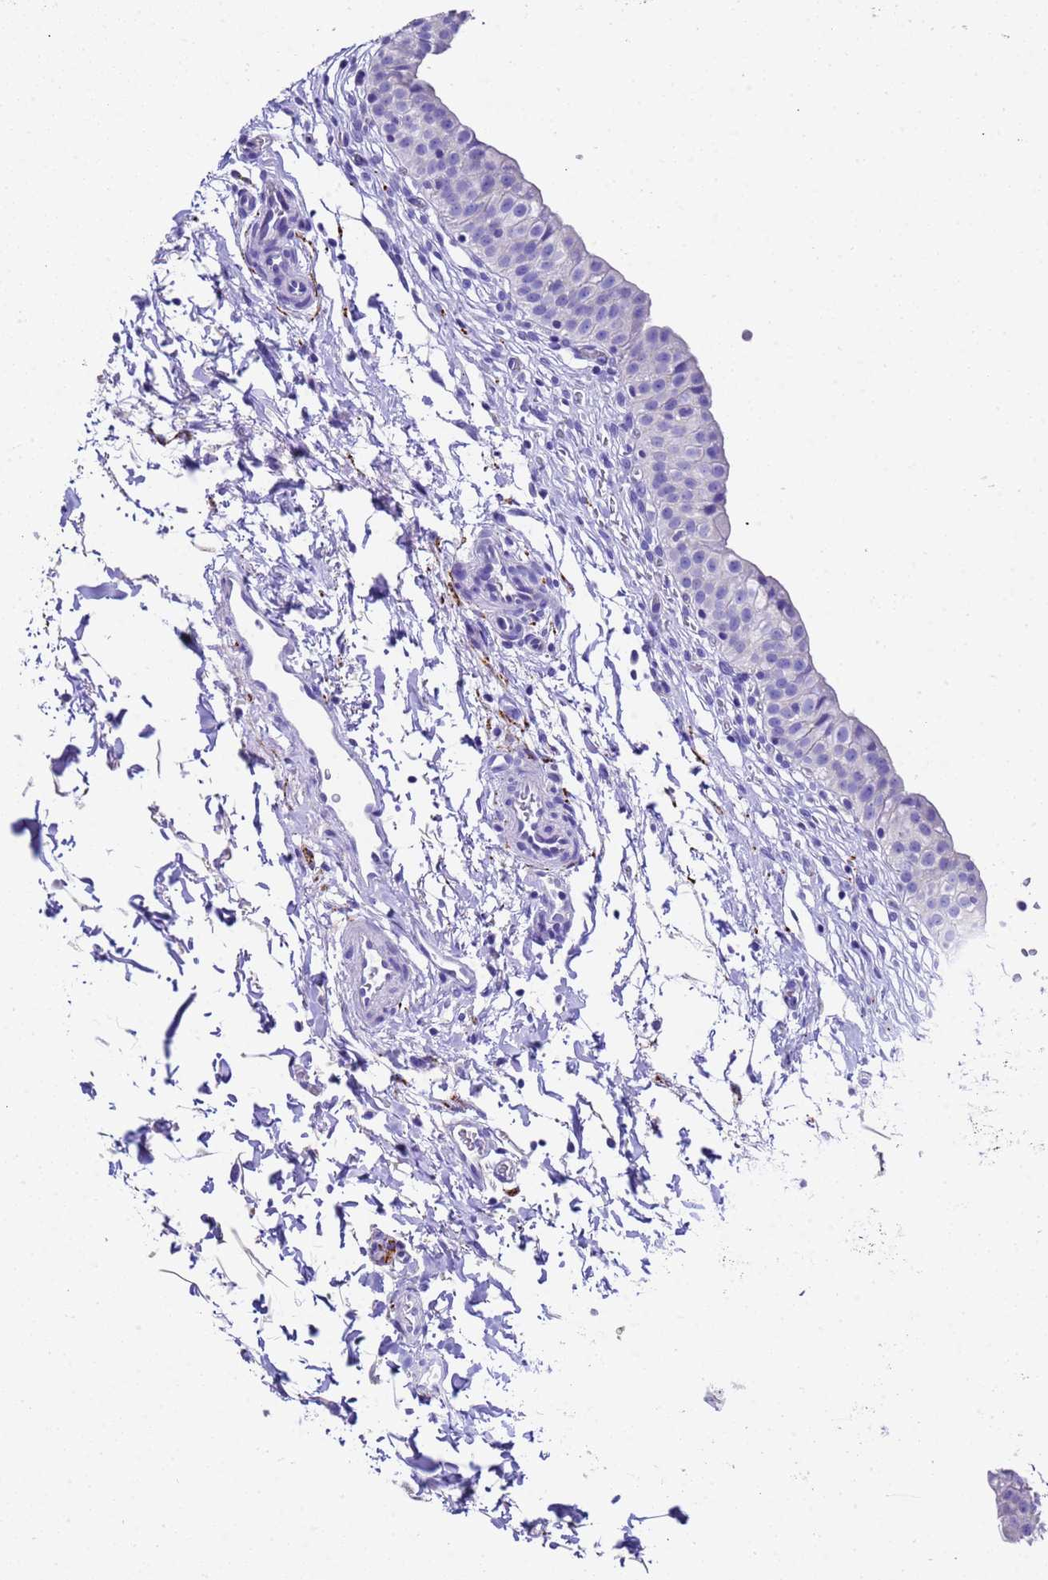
{"staining": {"intensity": "negative", "quantity": "none", "location": "none"}, "tissue": "urinary bladder", "cell_type": "Urothelial cells", "image_type": "normal", "snomed": [{"axis": "morphology", "description": "Normal tissue, NOS"}, {"axis": "topography", "description": "Urinary bladder"}, {"axis": "topography", "description": "Peripheral nerve tissue"}], "caption": "Urinary bladder was stained to show a protein in brown. There is no significant expression in urothelial cells.", "gene": "FAM72A", "patient": {"sex": "male", "age": 55}}